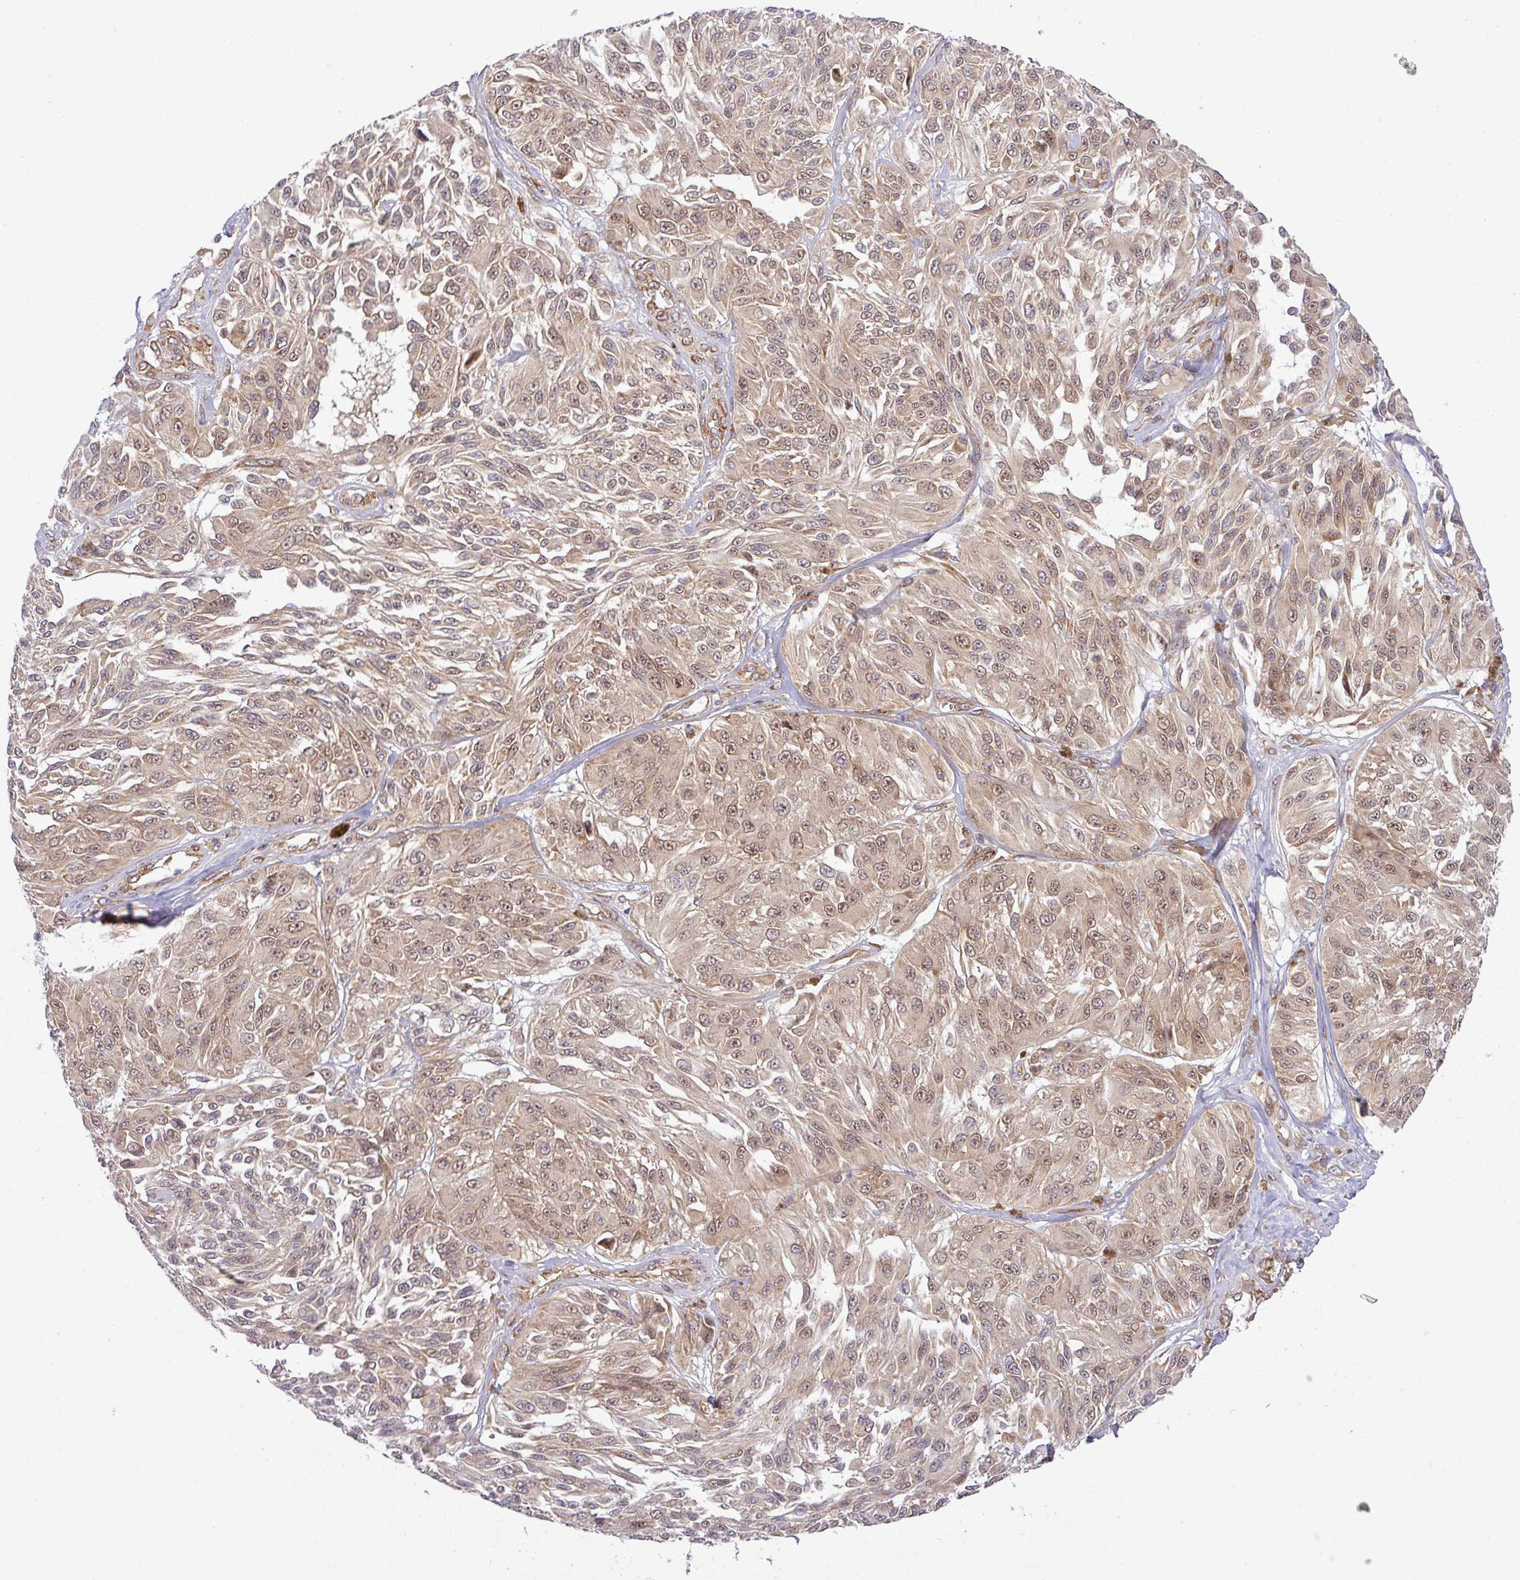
{"staining": {"intensity": "weak", "quantity": ">75%", "location": "cytoplasmic/membranous,nuclear"}, "tissue": "melanoma", "cell_type": "Tumor cells", "image_type": "cancer", "snomed": [{"axis": "morphology", "description": "Malignant melanoma, NOS"}, {"axis": "topography", "description": "Skin"}], "caption": "Malignant melanoma was stained to show a protein in brown. There is low levels of weak cytoplasmic/membranous and nuclear staining in approximately >75% of tumor cells. The staining was performed using DAB (3,3'-diaminobenzidine) to visualize the protein expression in brown, while the nuclei were stained in blue with hematoxylin (Magnification: 20x).", "gene": "FAM222B", "patient": {"sex": "male", "age": 94}}